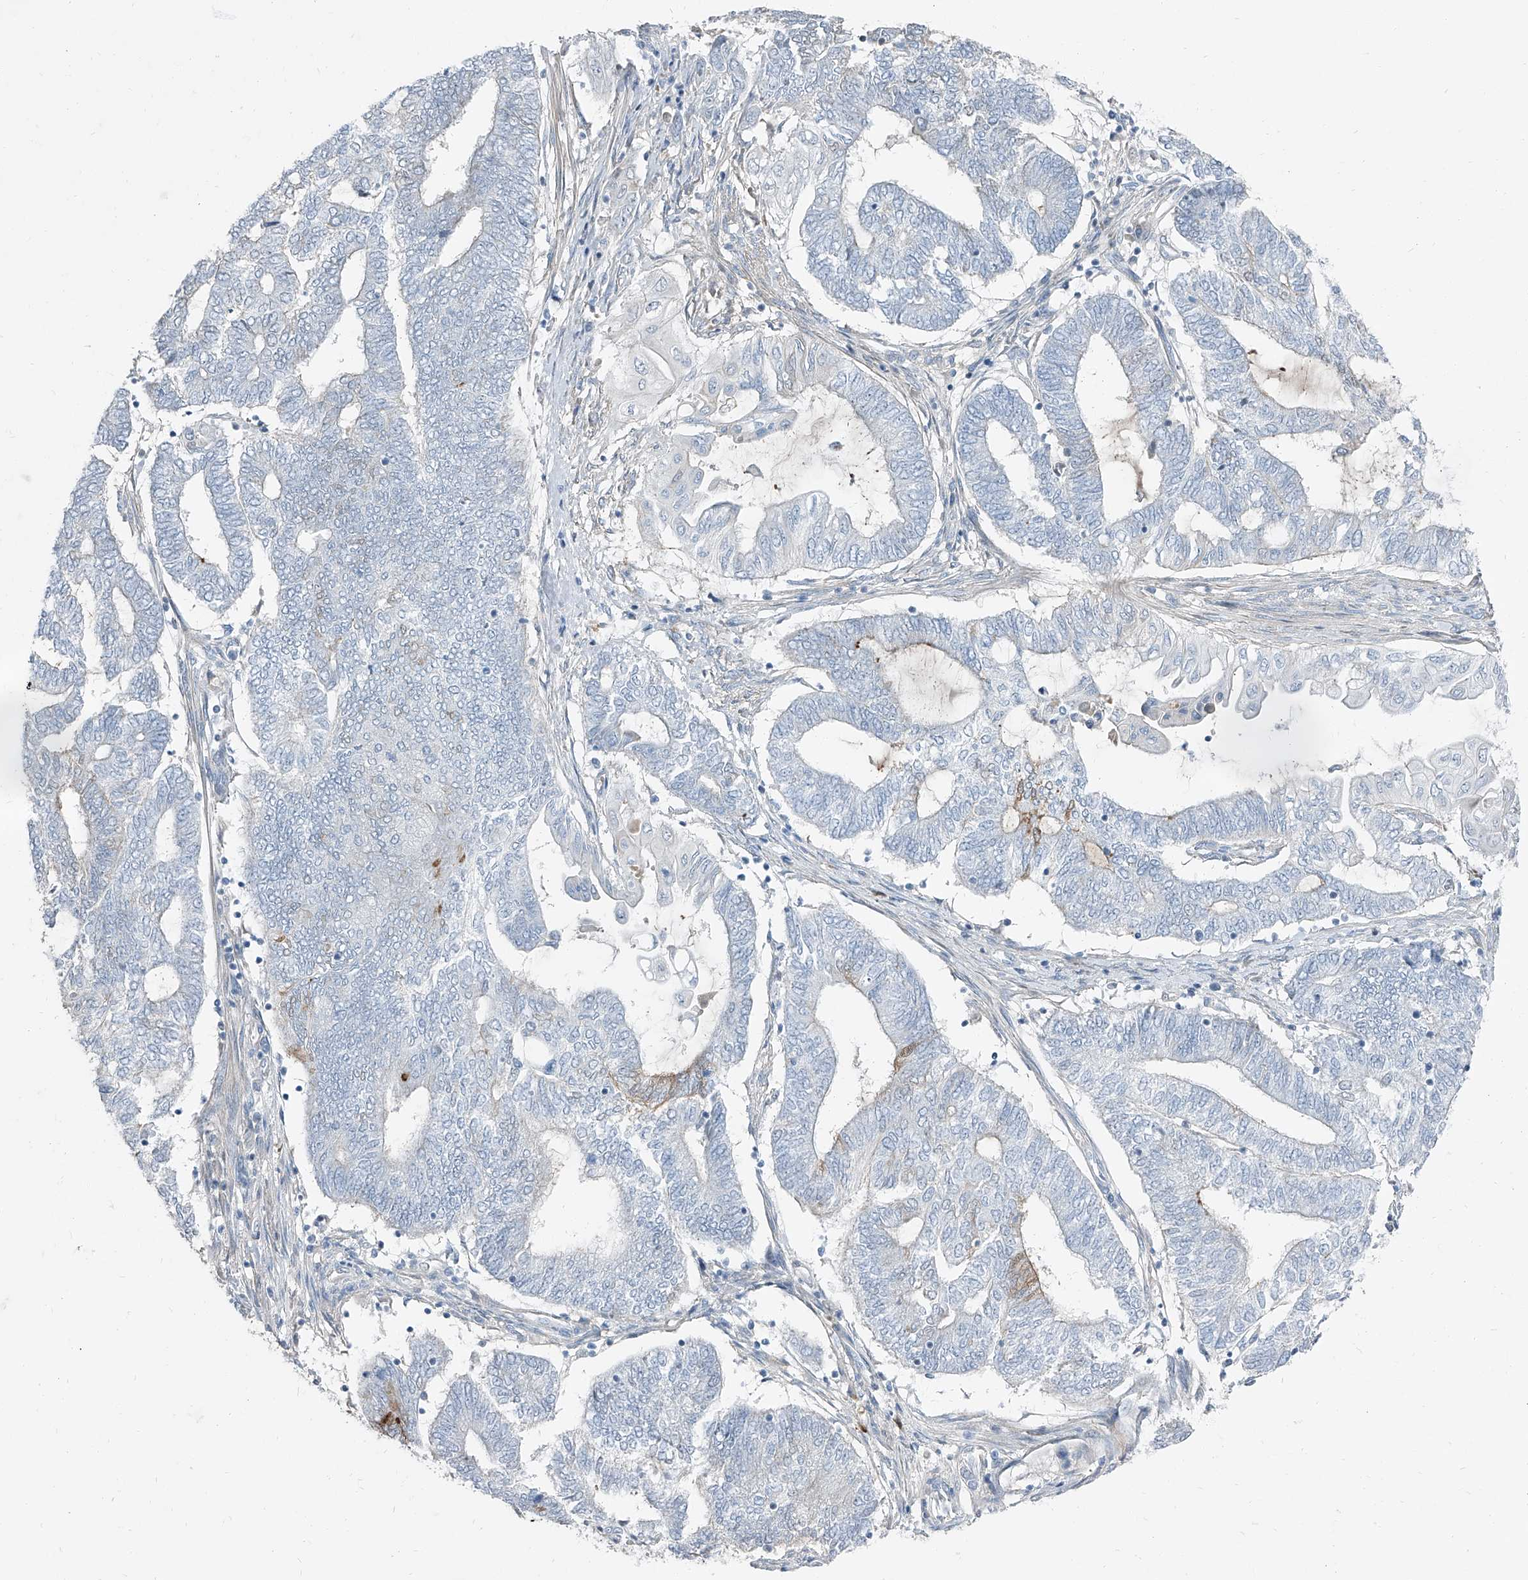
{"staining": {"intensity": "negative", "quantity": "none", "location": "none"}, "tissue": "endometrial cancer", "cell_type": "Tumor cells", "image_type": "cancer", "snomed": [{"axis": "morphology", "description": "Adenocarcinoma, NOS"}, {"axis": "topography", "description": "Uterus"}, {"axis": "topography", "description": "Endometrium"}], "caption": "A high-resolution micrograph shows immunohistochemistry staining of endometrial cancer, which demonstrates no significant positivity in tumor cells.", "gene": "HOXA3", "patient": {"sex": "female", "age": 70}}